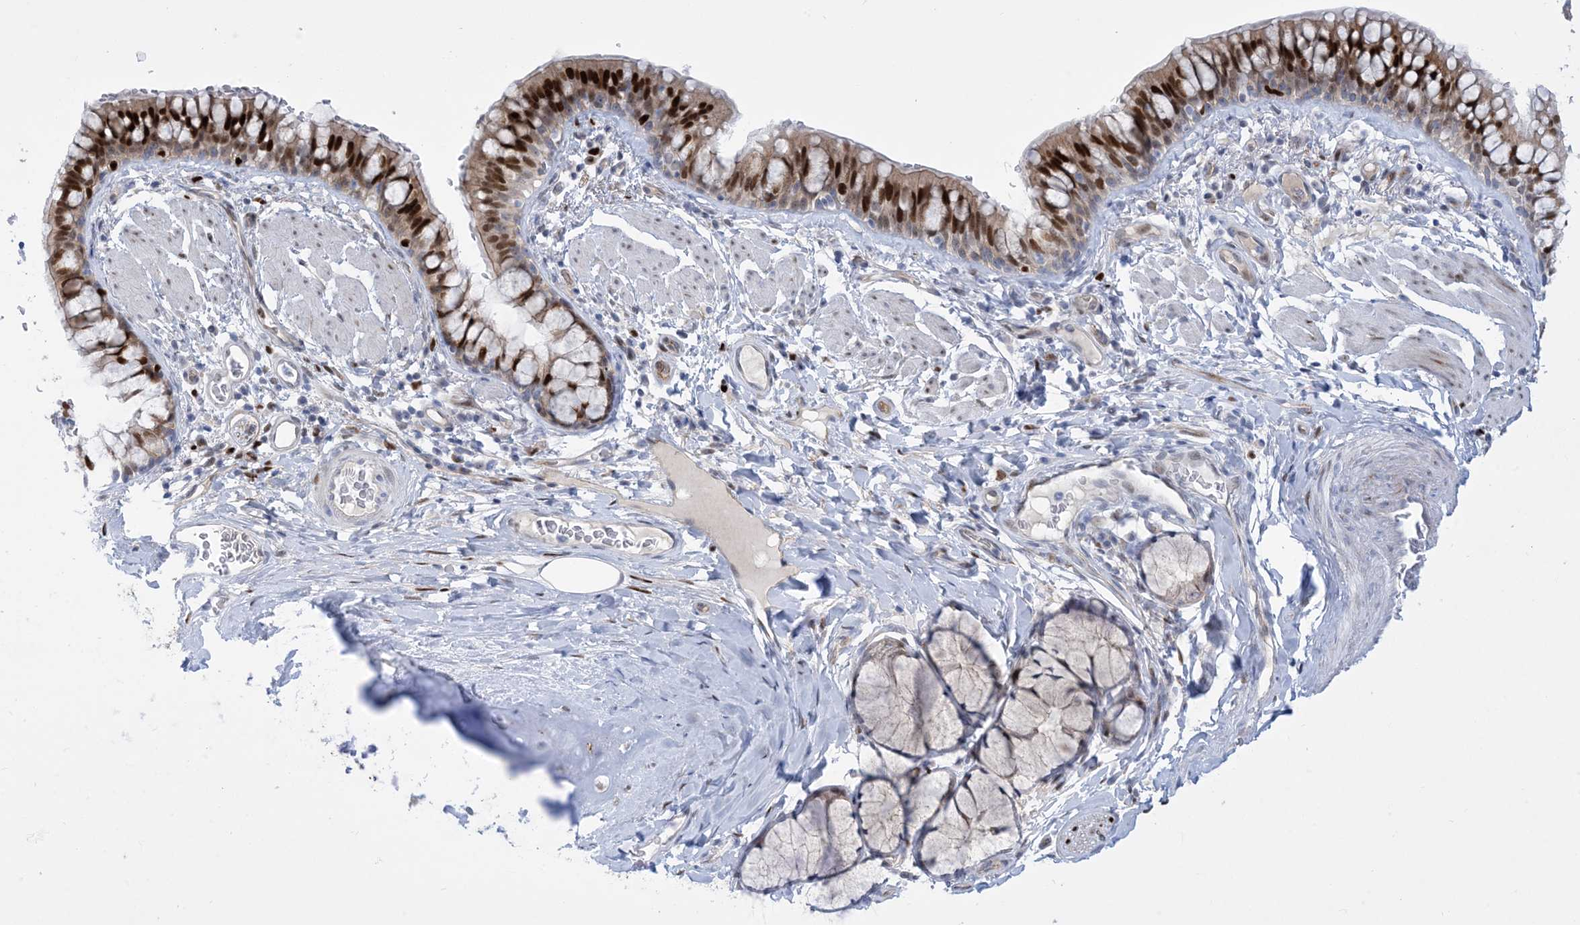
{"staining": {"intensity": "strong", "quantity": "25%-75%", "location": "nuclear"}, "tissue": "bronchus", "cell_type": "Respiratory epithelial cells", "image_type": "normal", "snomed": [{"axis": "morphology", "description": "Normal tissue, NOS"}, {"axis": "topography", "description": "Cartilage tissue"}, {"axis": "topography", "description": "Bronchus"}], "caption": "Immunohistochemical staining of benign human bronchus demonstrates strong nuclear protein staining in approximately 25%-75% of respiratory epithelial cells. (brown staining indicates protein expression, while blue staining denotes nuclei).", "gene": "MARS2", "patient": {"sex": "female", "age": 36}}